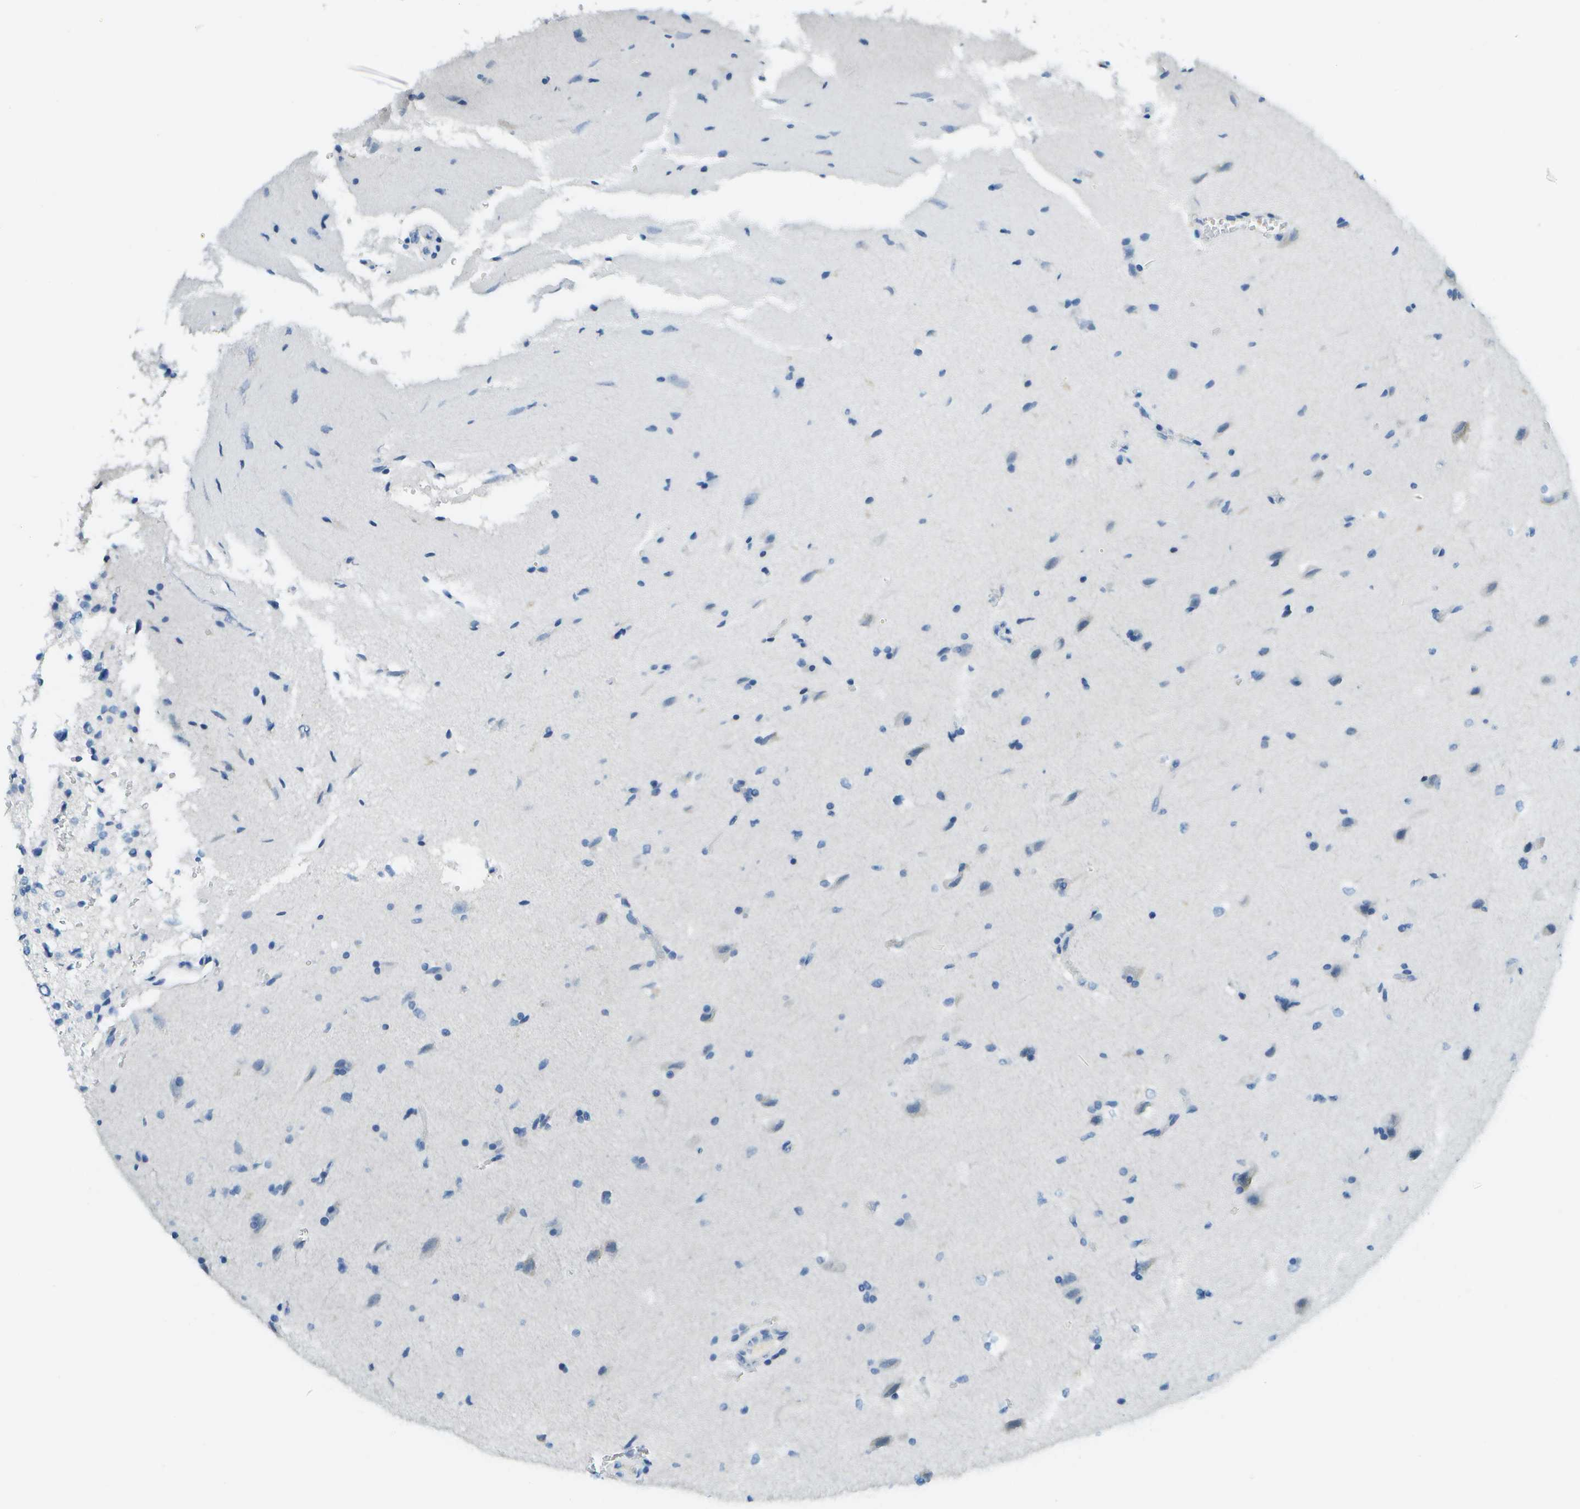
{"staining": {"intensity": "negative", "quantity": "none", "location": "none"}, "tissue": "glioma", "cell_type": "Tumor cells", "image_type": "cancer", "snomed": [{"axis": "morphology", "description": "Glioma, malignant, Low grade"}, {"axis": "topography", "description": "Brain"}], "caption": "DAB immunohistochemical staining of human glioma displays no significant positivity in tumor cells.", "gene": "C1S", "patient": {"sex": "female", "age": 37}}